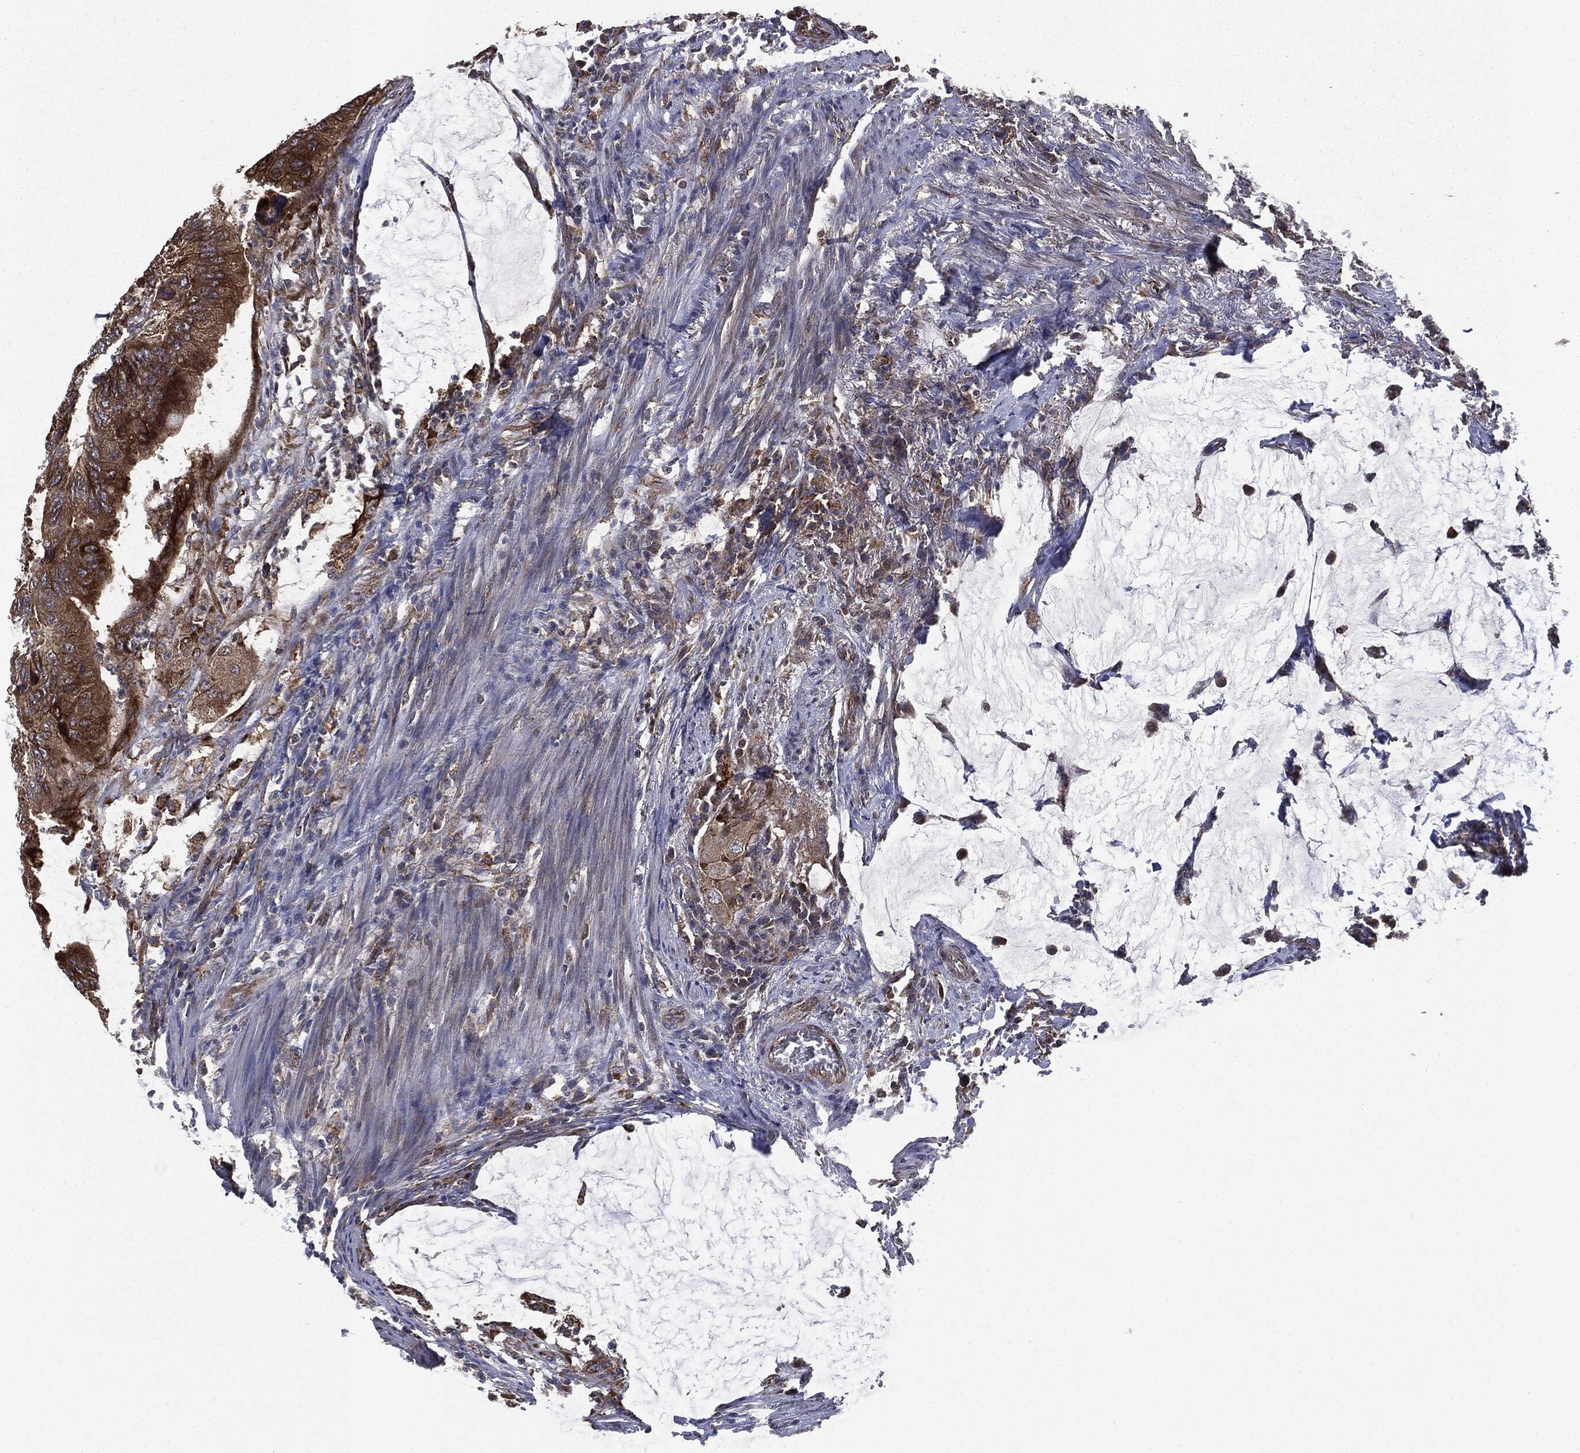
{"staining": {"intensity": "strong", "quantity": ">75%", "location": "cytoplasmic/membranous"}, "tissue": "colorectal cancer", "cell_type": "Tumor cells", "image_type": "cancer", "snomed": [{"axis": "morphology", "description": "Normal tissue, NOS"}, {"axis": "morphology", "description": "Adenocarcinoma, NOS"}, {"axis": "topography", "description": "Rectum"}, {"axis": "topography", "description": "Peripheral nerve tissue"}], "caption": "Protein staining shows strong cytoplasmic/membranous staining in about >75% of tumor cells in colorectal adenocarcinoma.", "gene": "PLOD3", "patient": {"sex": "male", "age": 92}}